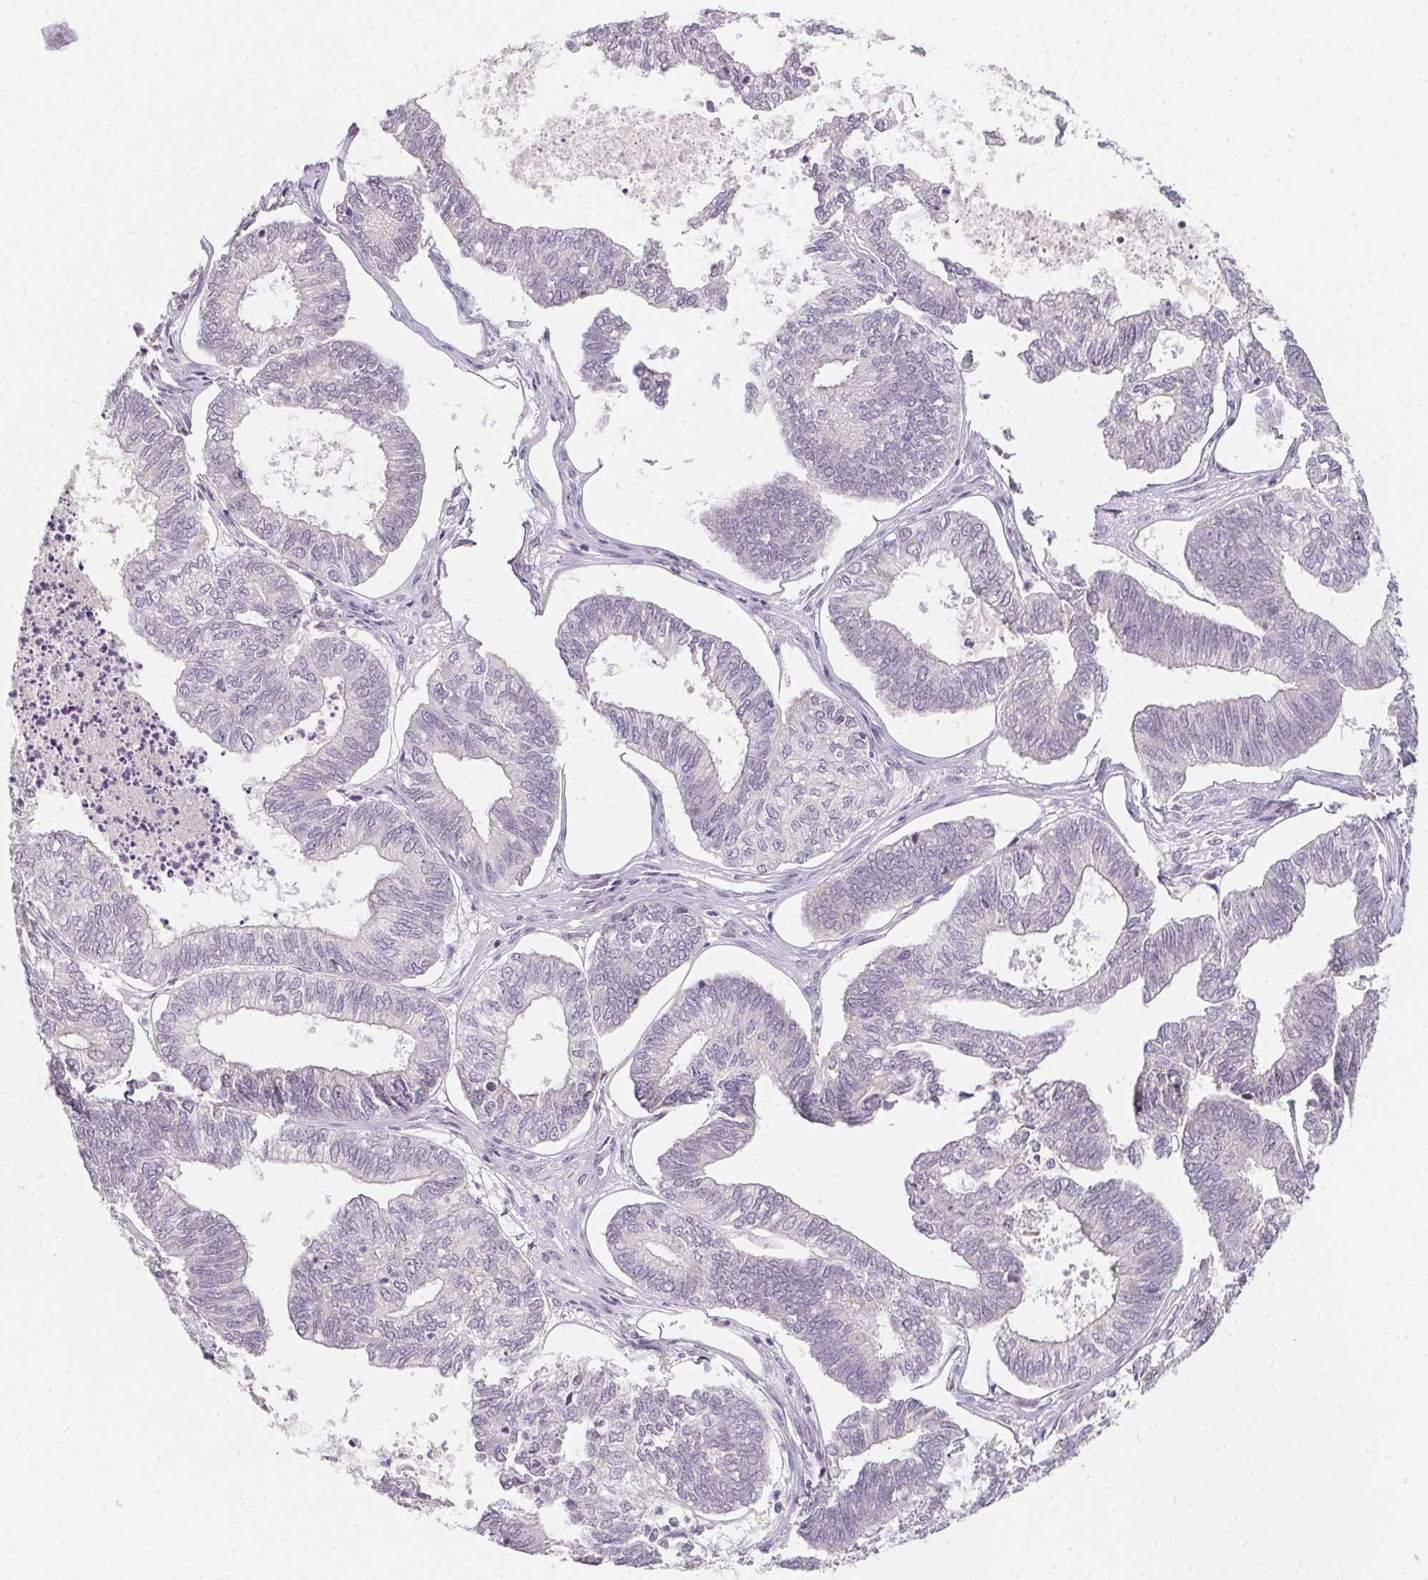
{"staining": {"intensity": "negative", "quantity": "none", "location": "none"}, "tissue": "ovarian cancer", "cell_type": "Tumor cells", "image_type": "cancer", "snomed": [{"axis": "morphology", "description": "Carcinoma, endometroid"}, {"axis": "topography", "description": "Ovary"}], "caption": "Tumor cells show no significant protein positivity in ovarian cancer.", "gene": "SLC6A18", "patient": {"sex": "female", "age": 64}}